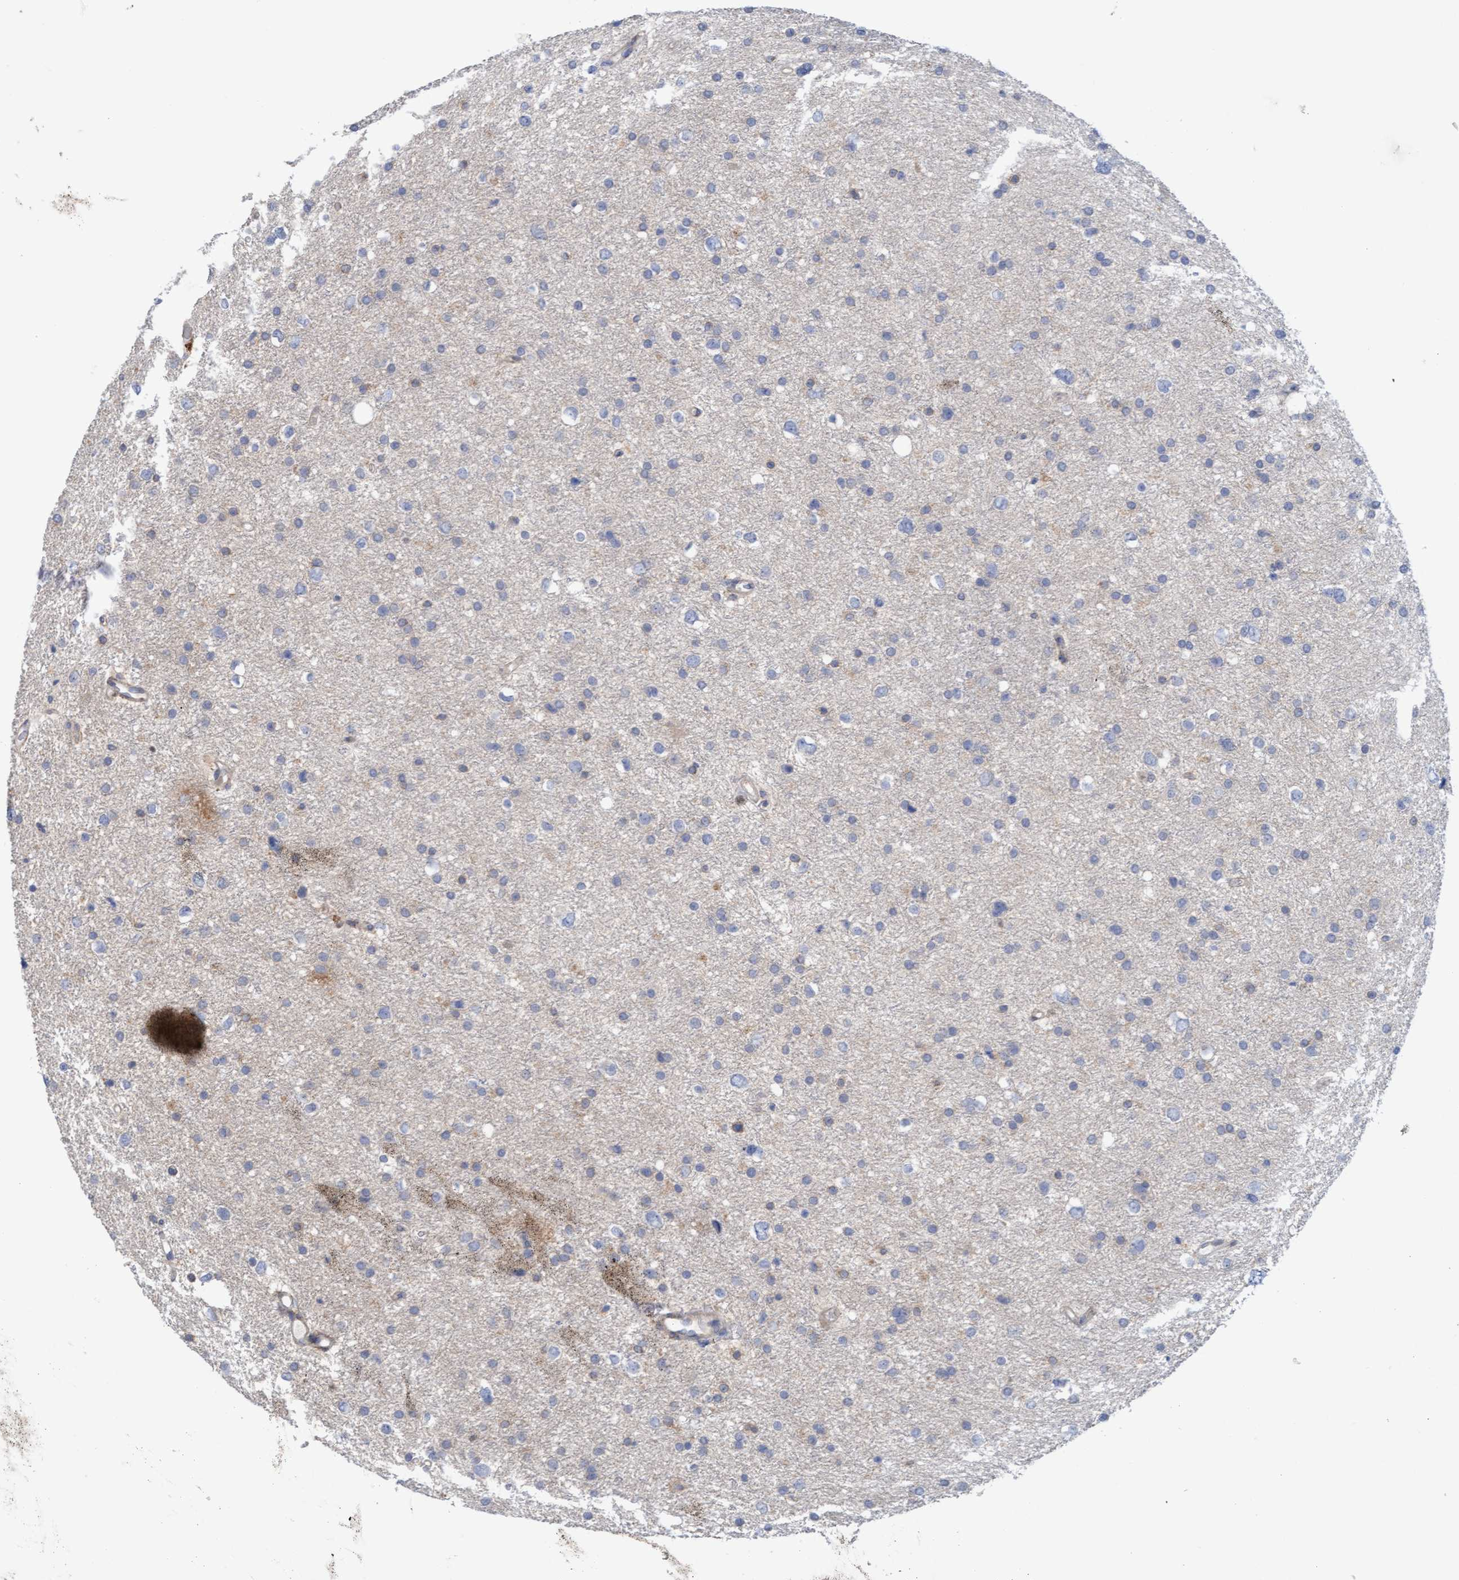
{"staining": {"intensity": "negative", "quantity": "none", "location": "none"}, "tissue": "glioma", "cell_type": "Tumor cells", "image_type": "cancer", "snomed": [{"axis": "morphology", "description": "Glioma, malignant, Low grade"}, {"axis": "topography", "description": "Brain"}], "caption": "This histopathology image is of glioma stained with immunohistochemistry to label a protein in brown with the nuclei are counter-stained blue. There is no positivity in tumor cells. The staining is performed using DAB (3,3'-diaminobenzidine) brown chromogen with nuclei counter-stained in using hematoxylin.", "gene": "MMP8", "patient": {"sex": "female", "age": 37}}